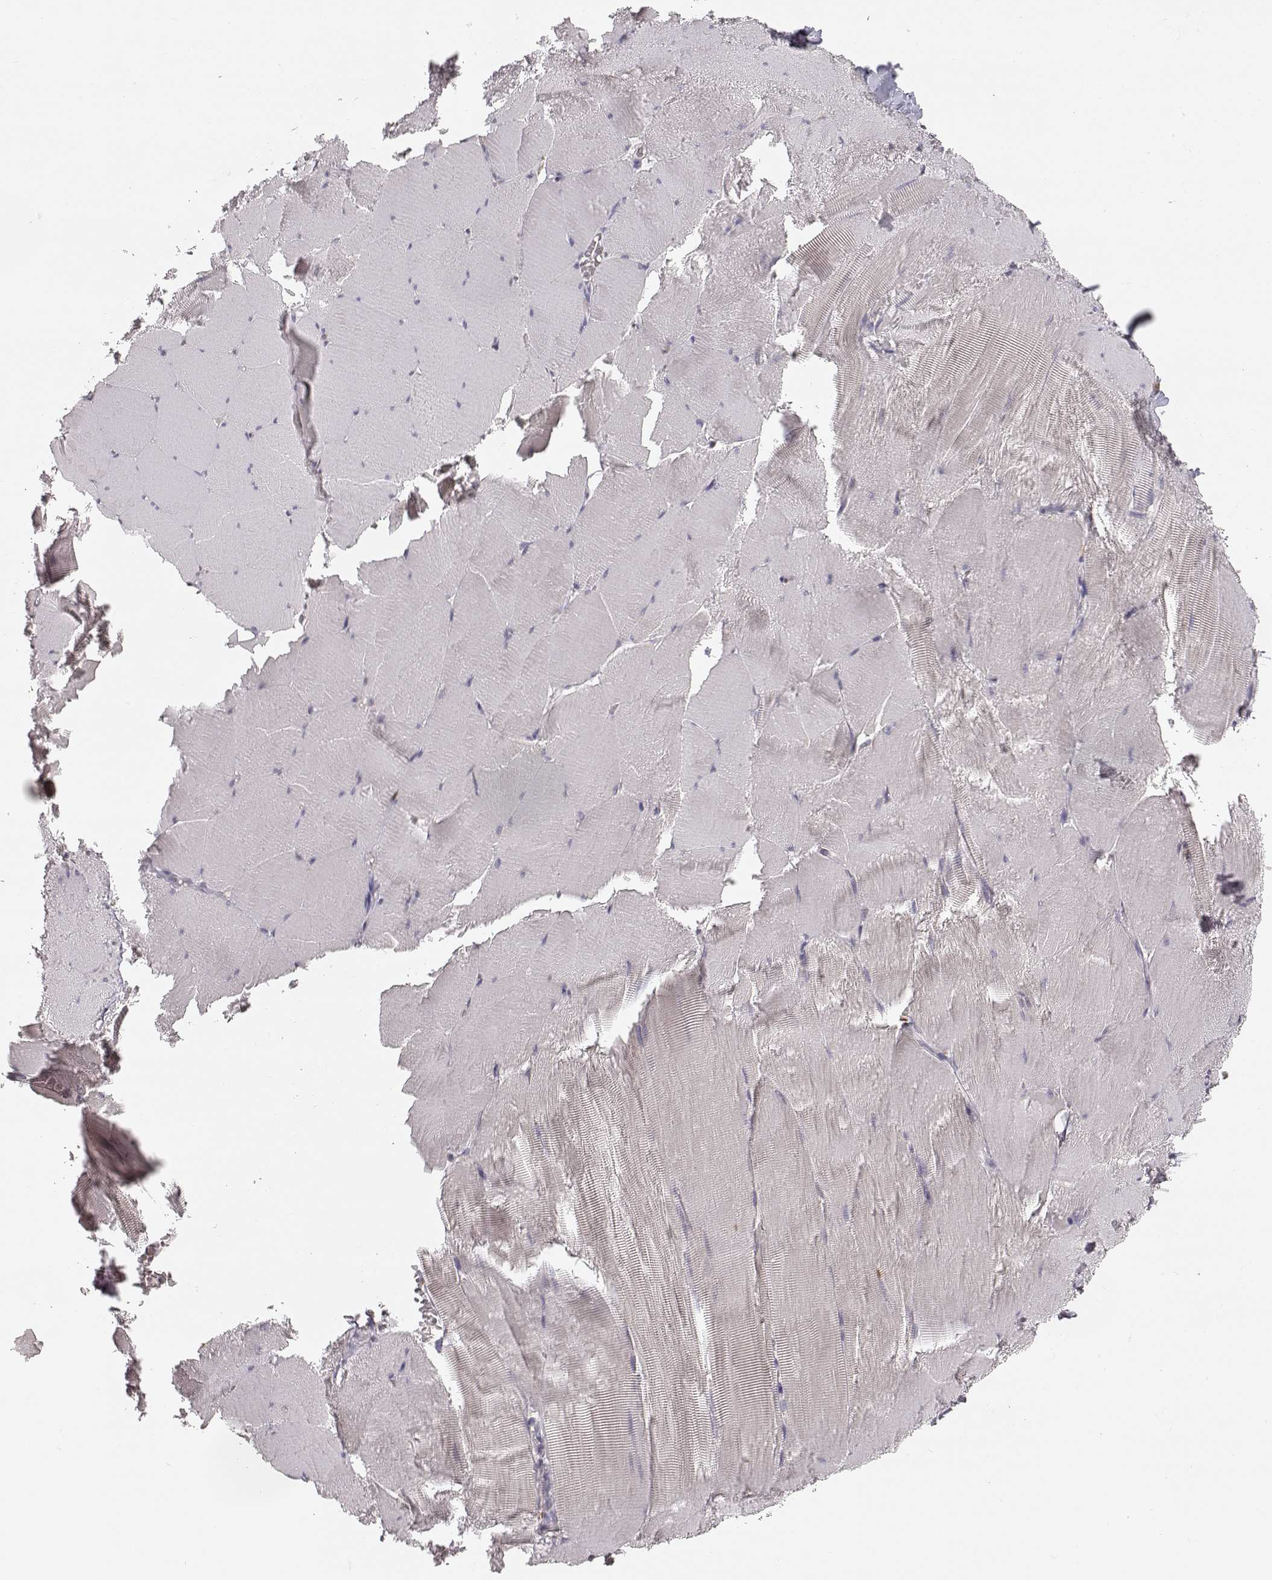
{"staining": {"intensity": "negative", "quantity": "none", "location": "none"}, "tissue": "skeletal muscle", "cell_type": "Myocytes", "image_type": "normal", "snomed": [{"axis": "morphology", "description": "Normal tissue, NOS"}, {"axis": "morphology", "description": "Malignant melanoma, Metastatic site"}, {"axis": "topography", "description": "Skeletal muscle"}], "caption": "The IHC image has no significant positivity in myocytes of skeletal muscle.", "gene": "GRAP2", "patient": {"sex": "male", "age": 50}}